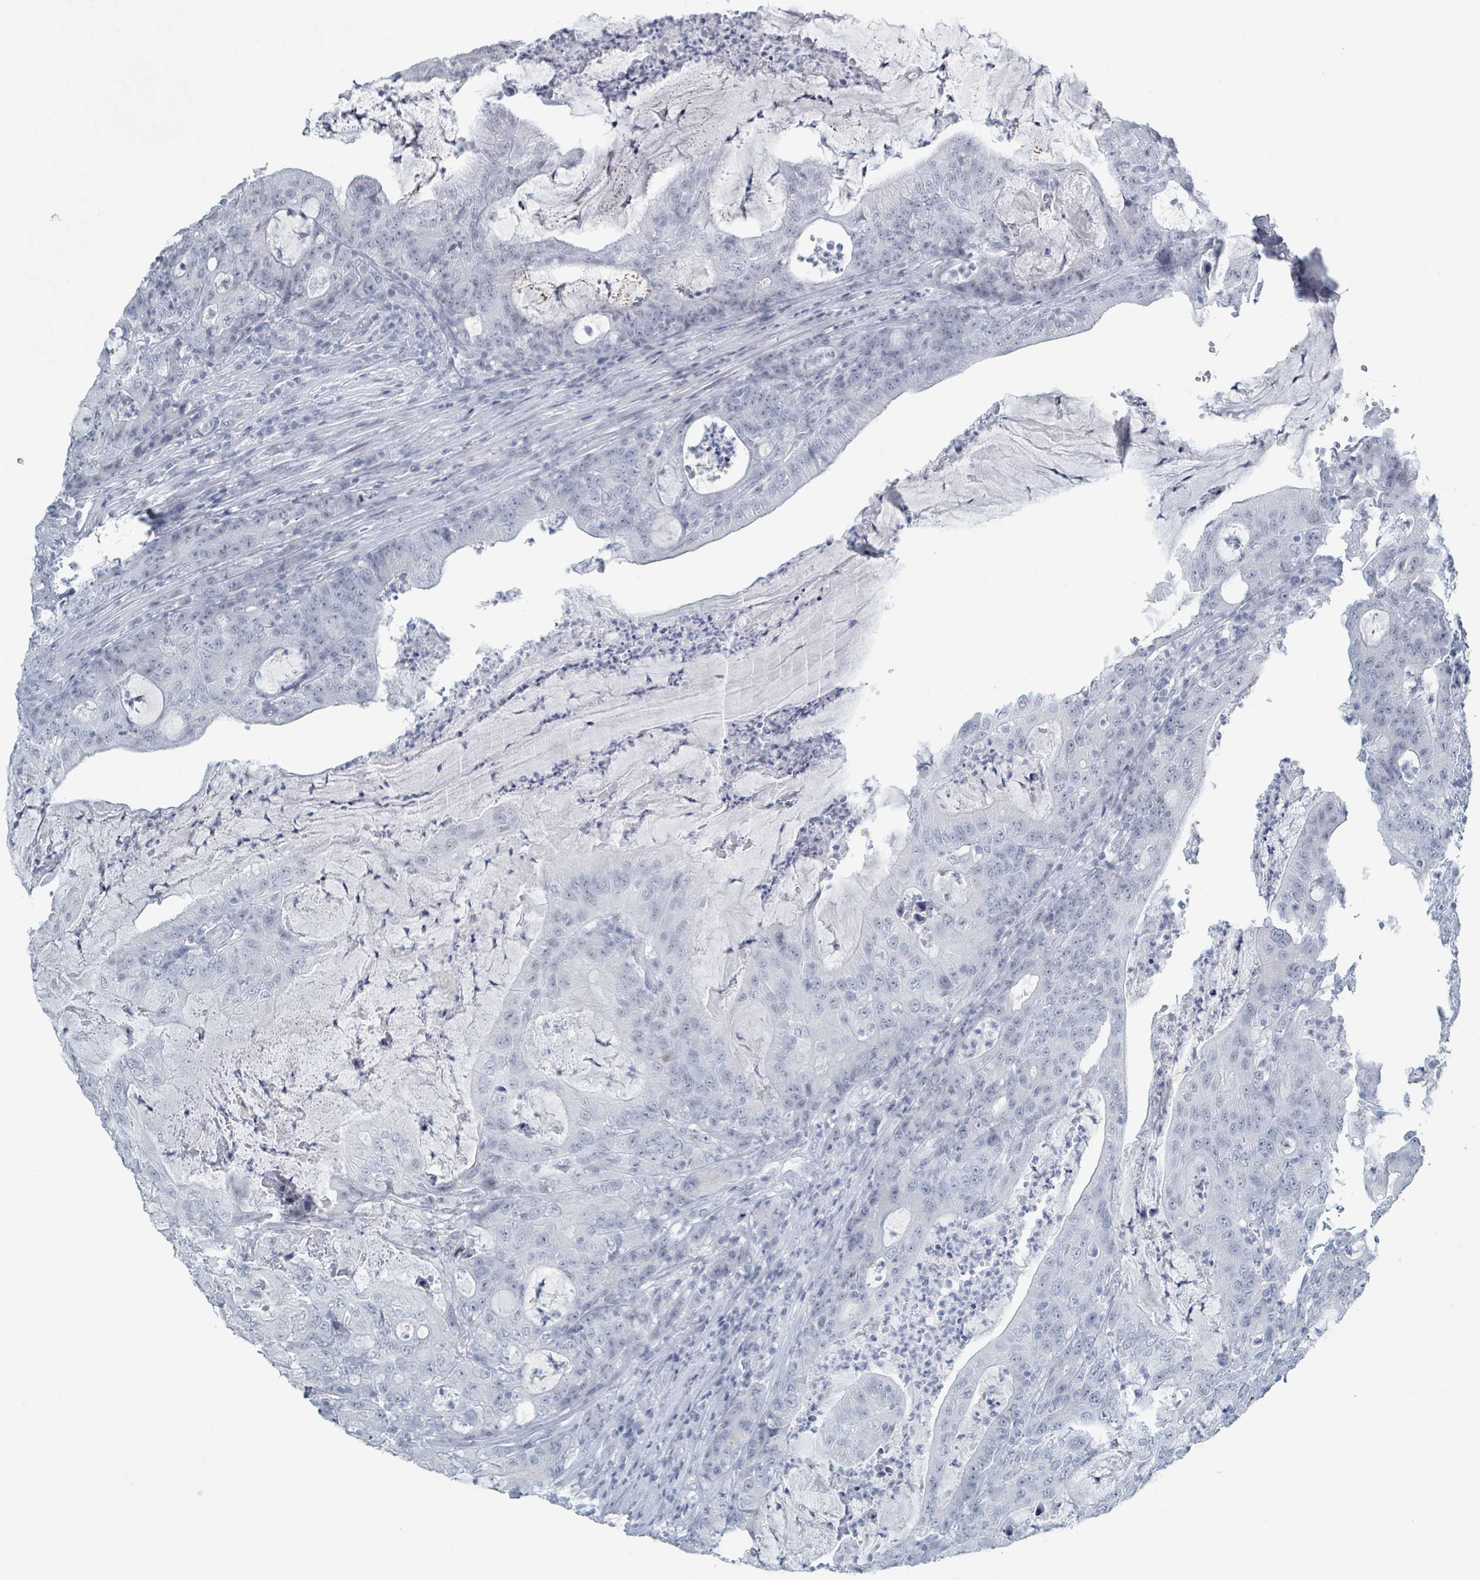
{"staining": {"intensity": "negative", "quantity": "none", "location": "none"}, "tissue": "colorectal cancer", "cell_type": "Tumor cells", "image_type": "cancer", "snomed": [{"axis": "morphology", "description": "Adenocarcinoma, NOS"}, {"axis": "topography", "description": "Colon"}], "caption": "DAB (3,3'-diaminobenzidine) immunohistochemical staining of colorectal cancer displays no significant expression in tumor cells.", "gene": "GPR15LG", "patient": {"sex": "male", "age": 83}}